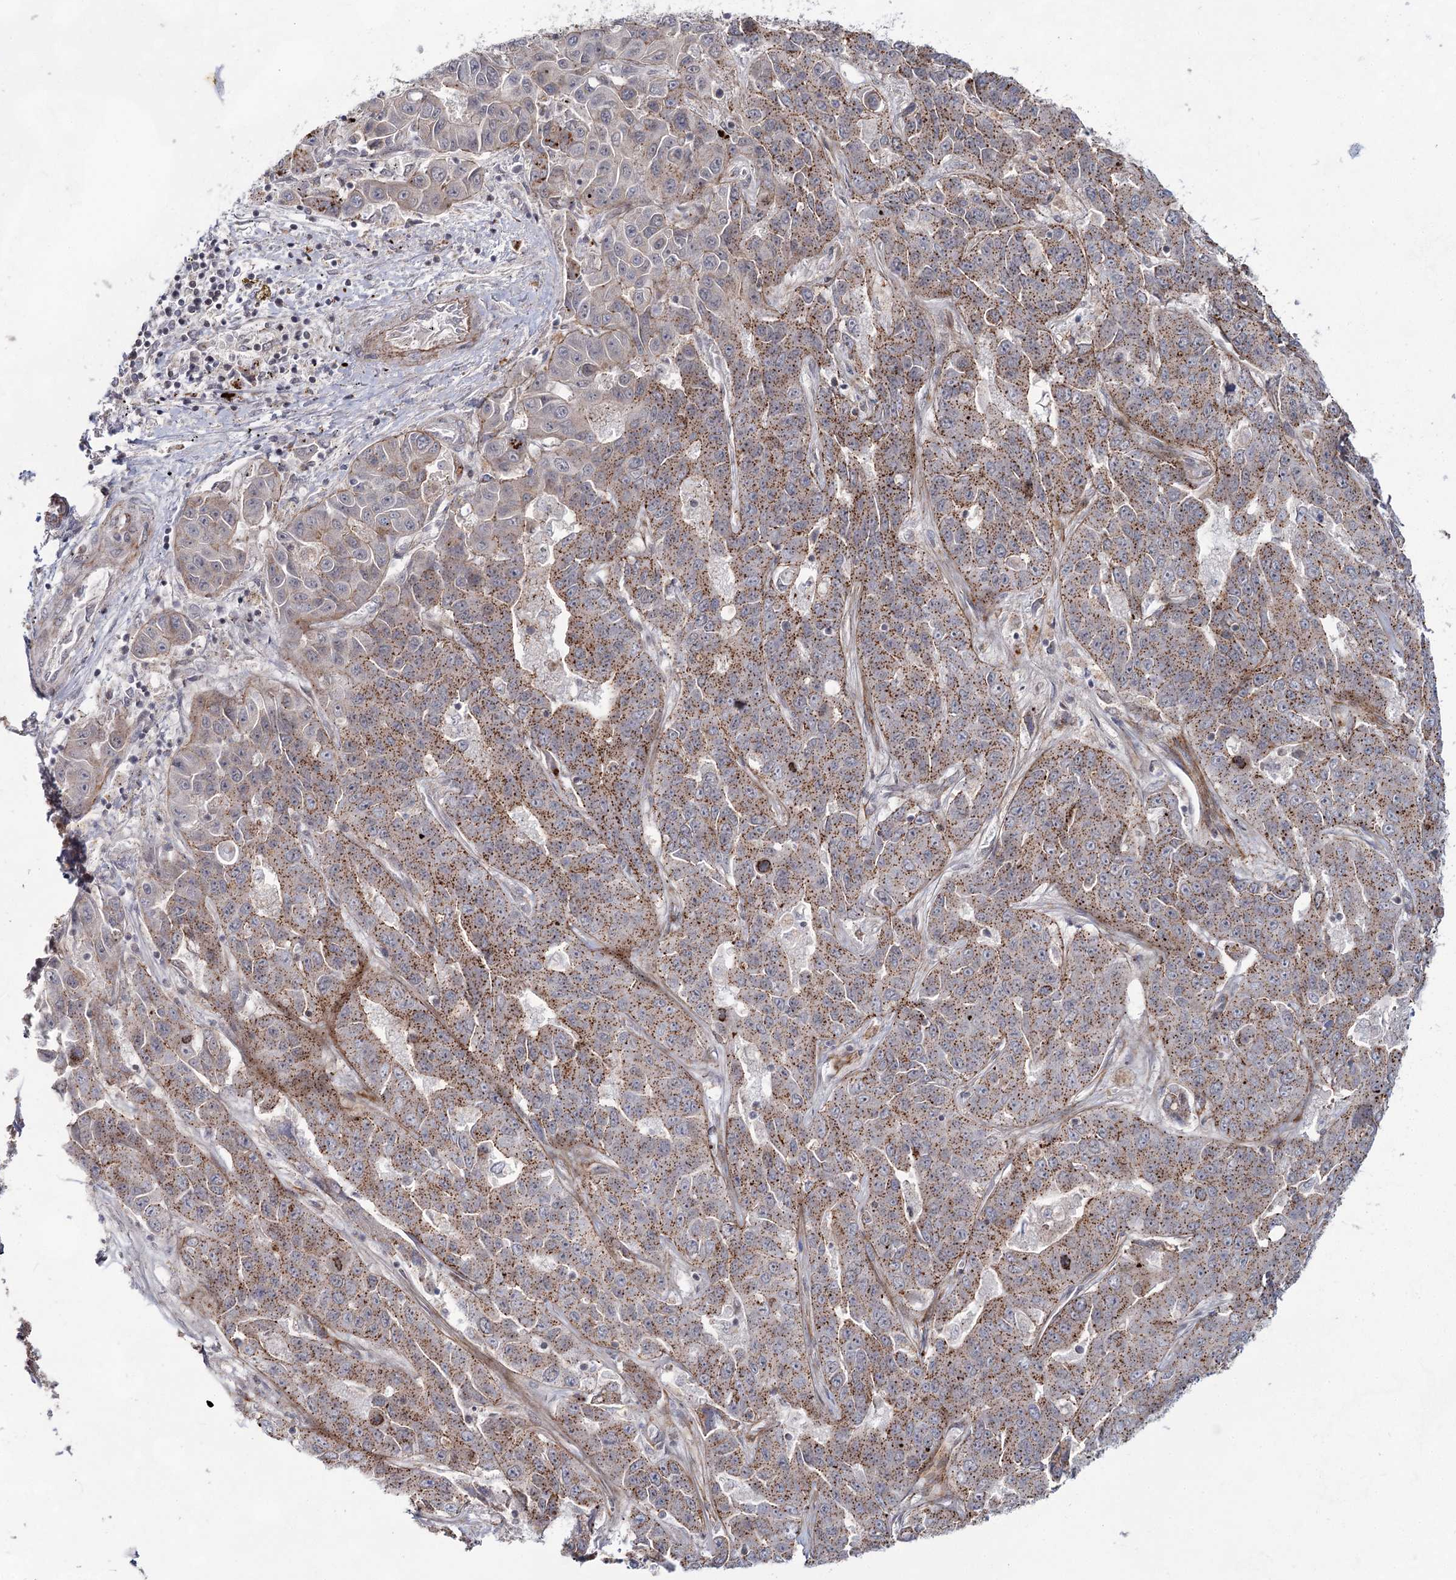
{"staining": {"intensity": "moderate", "quantity": ">75%", "location": "cytoplasmic/membranous"}, "tissue": "liver cancer", "cell_type": "Tumor cells", "image_type": "cancer", "snomed": [{"axis": "morphology", "description": "Cholangiocarcinoma"}, {"axis": "topography", "description": "Liver"}], "caption": "Tumor cells show medium levels of moderate cytoplasmic/membranous expression in about >75% of cells in human cholangiocarcinoma (liver).", "gene": "ATL2", "patient": {"sex": "female", "age": 52}}